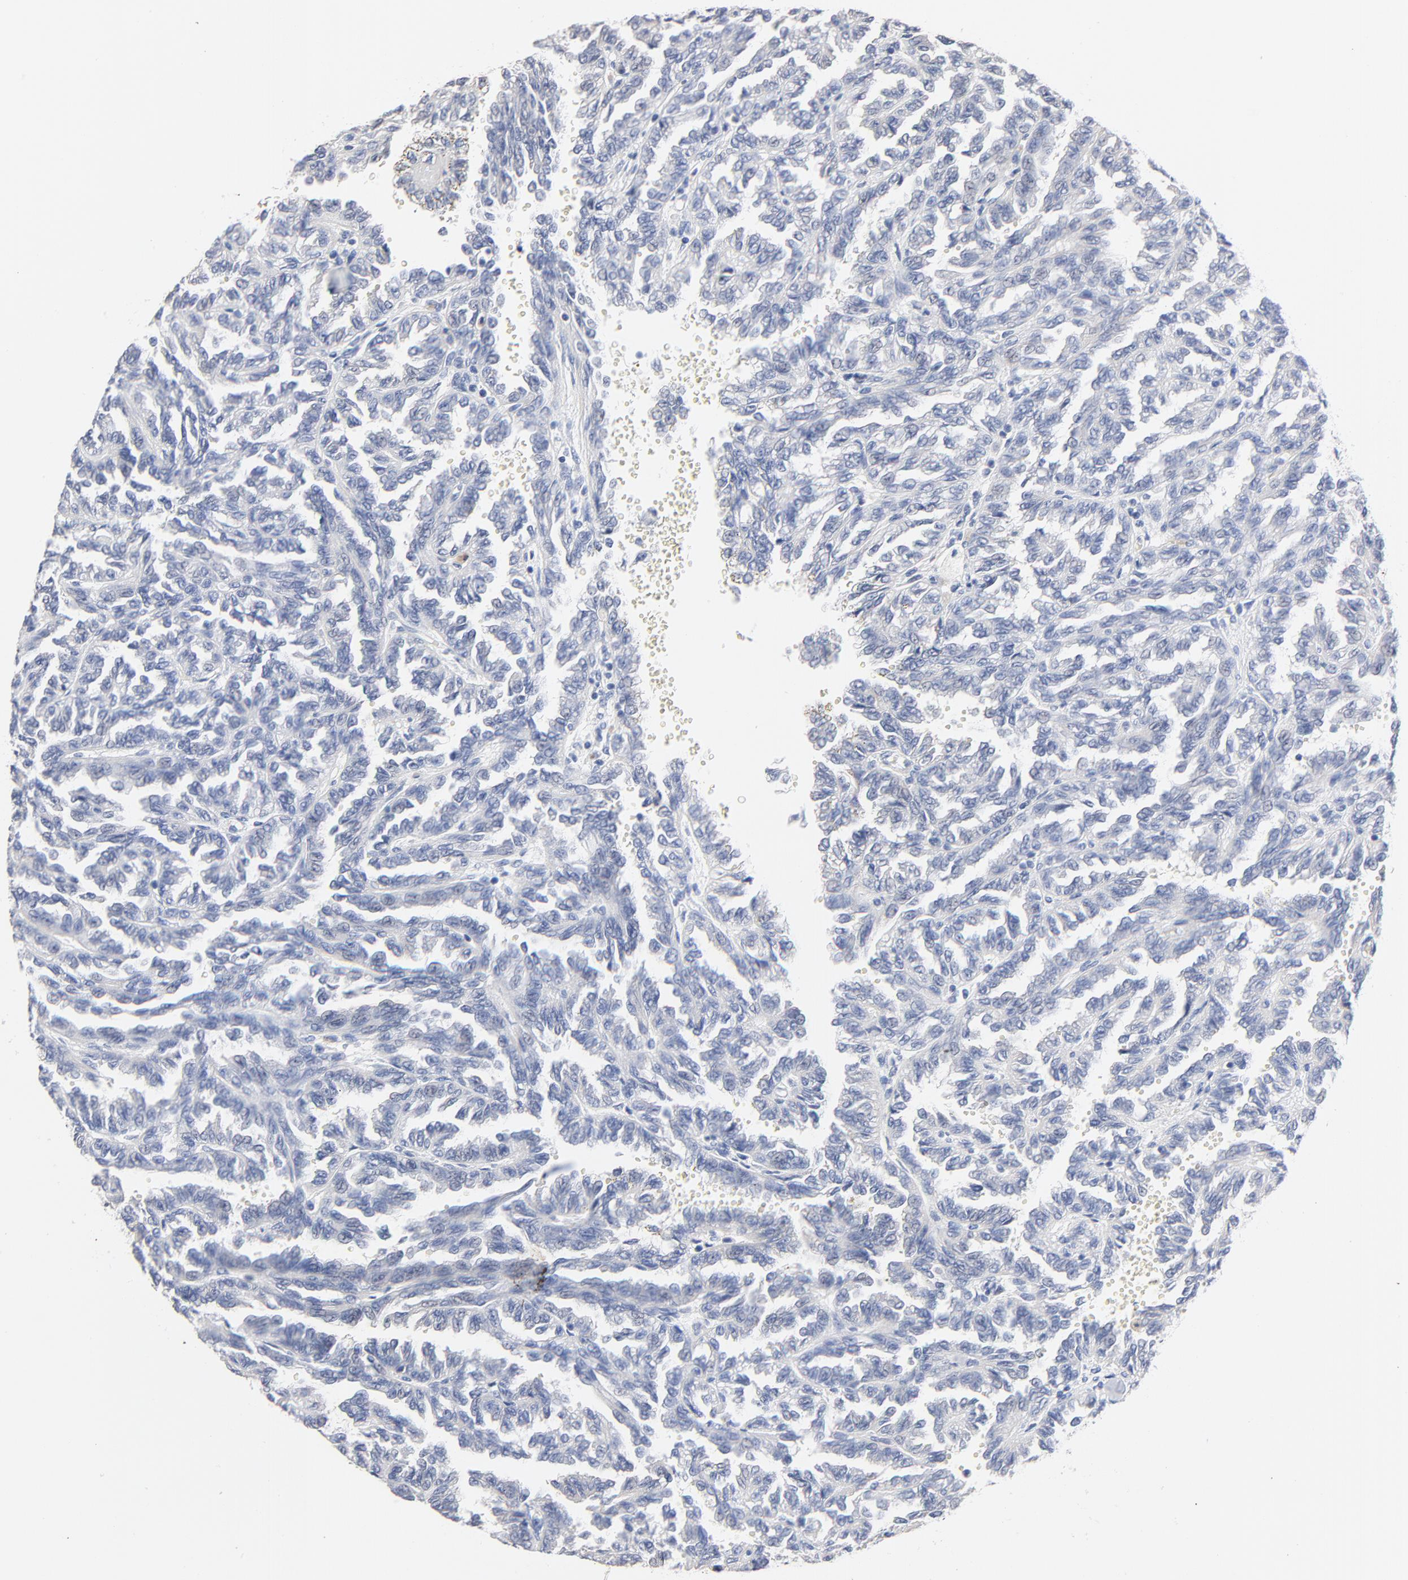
{"staining": {"intensity": "negative", "quantity": "none", "location": "none"}, "tissue": "renal cancer", "cell_type": "Tumor cells", "image_type": "cancer", "snomed": [{"axis": "morphology", "description": "Inflammation, NOS"}, {"axis": "morphology", "description": "Adenocarcinoma, NOS"}, {"axis": "topography", "description": "Kidney"}], "caption": "Tumor cells are negative for brown protein staining in adenocarcinoma (renal). Brightfield microscopy of immunohistochemistry stained with DAB (3,3'-diaminobenzidine) (brown) and hematoxylin (blue), captured at high magnification.", "gene": "AADAC", "patient": {"sex": "male", "age": 68}}